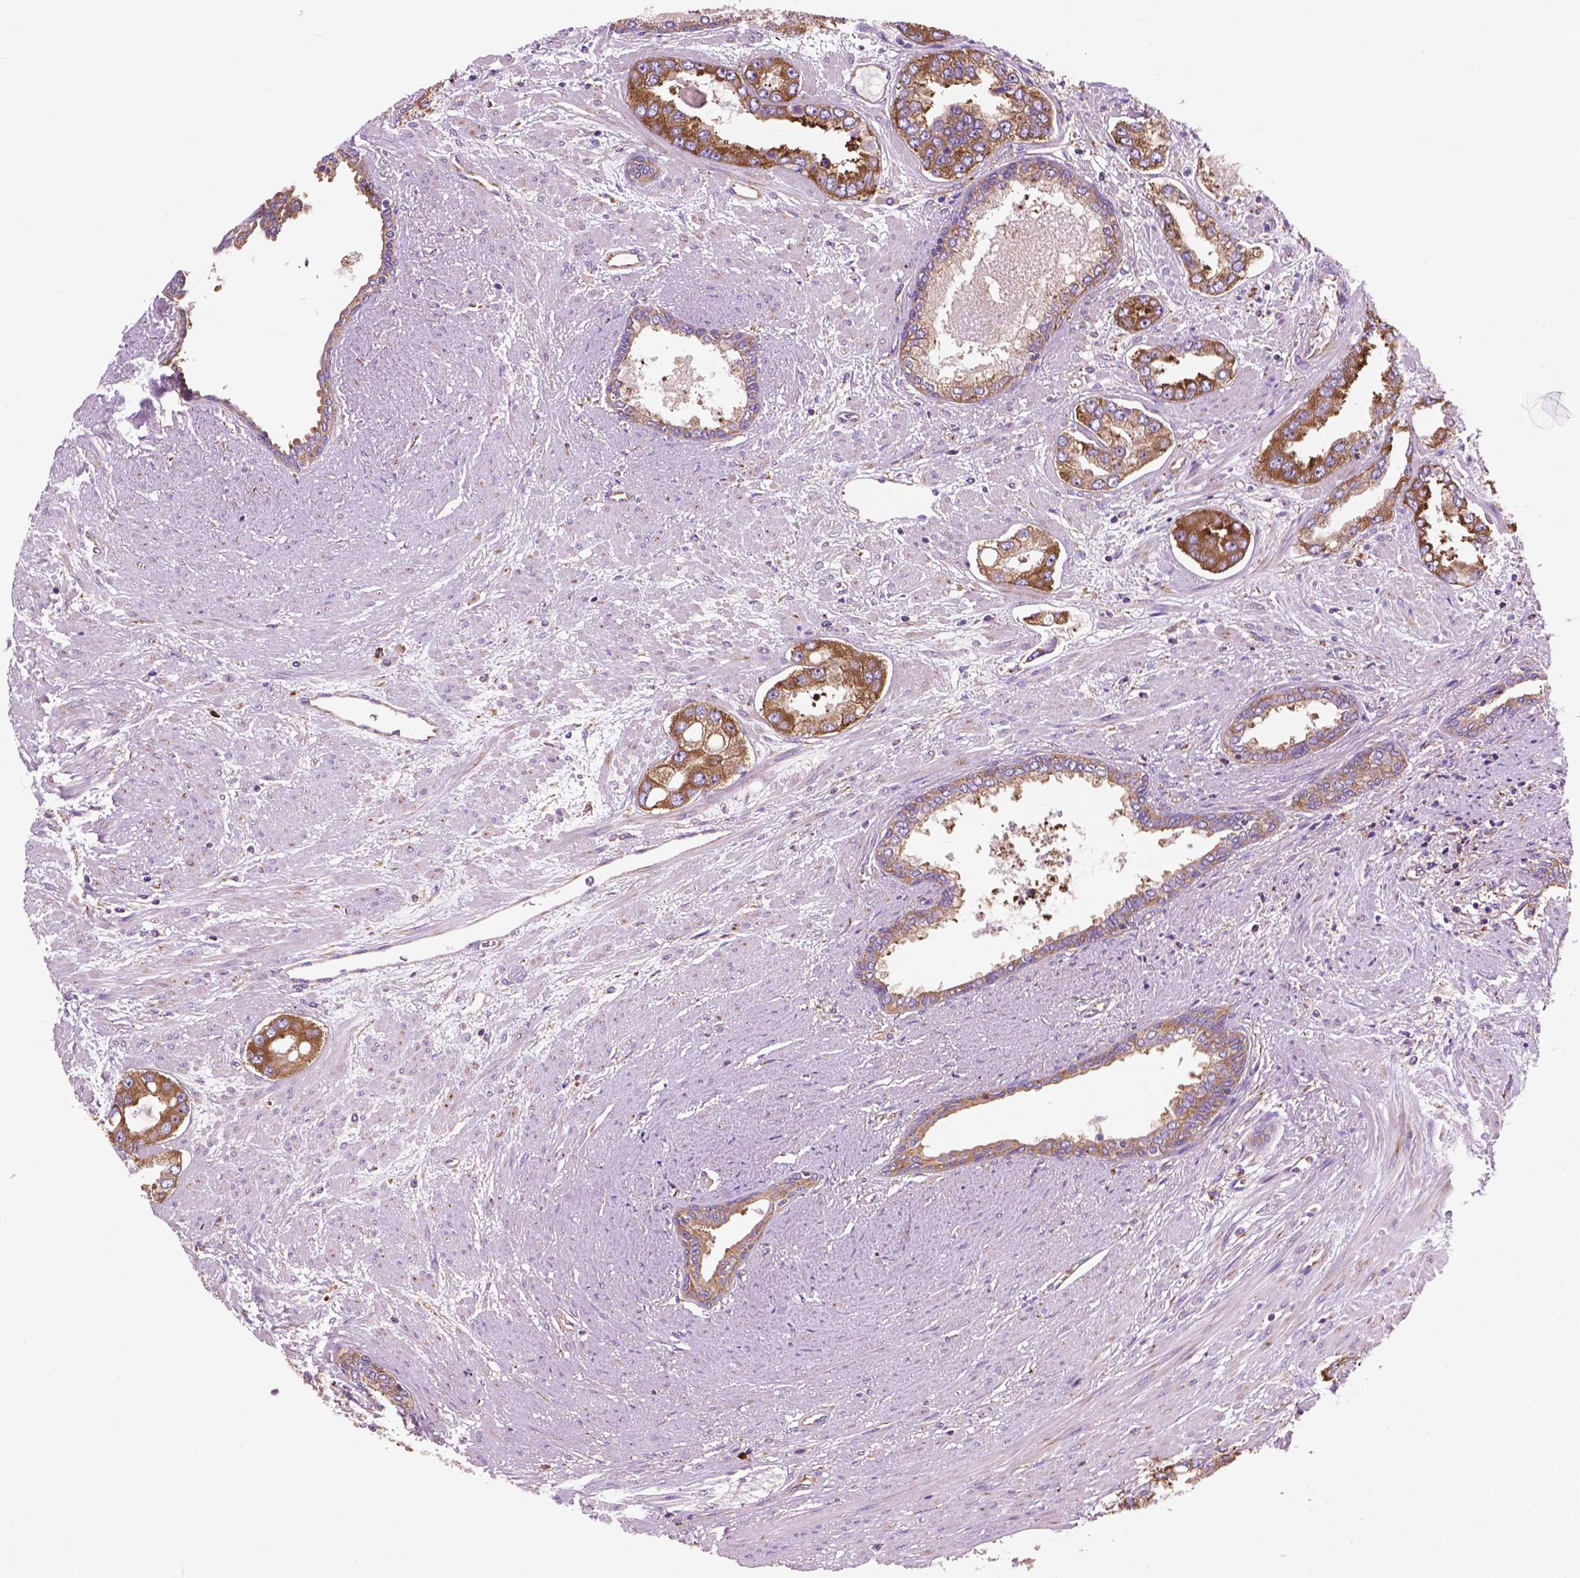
{"staining": {"intensity": "moderate", "quantity": ">75%", "location": "cytoplasmic/membranous"}, "tissue": "prostate cancer", "cell_type": "Tumor cells", "image_type": "cancer", "snomed": [{"axis": "morphology", "description": "Adenocarcinoma, Low grade"}, {"axis": "topography", "description": "Prostate"}], "caption": "Protein staining of prostate low-grade adenocarcinoma tissue shows moderate cytoplasmic/membranous expression in approximately >75% of tumor cells.", "gene": "RPL37A", "patient": {"sex": "male", "age": 60}}